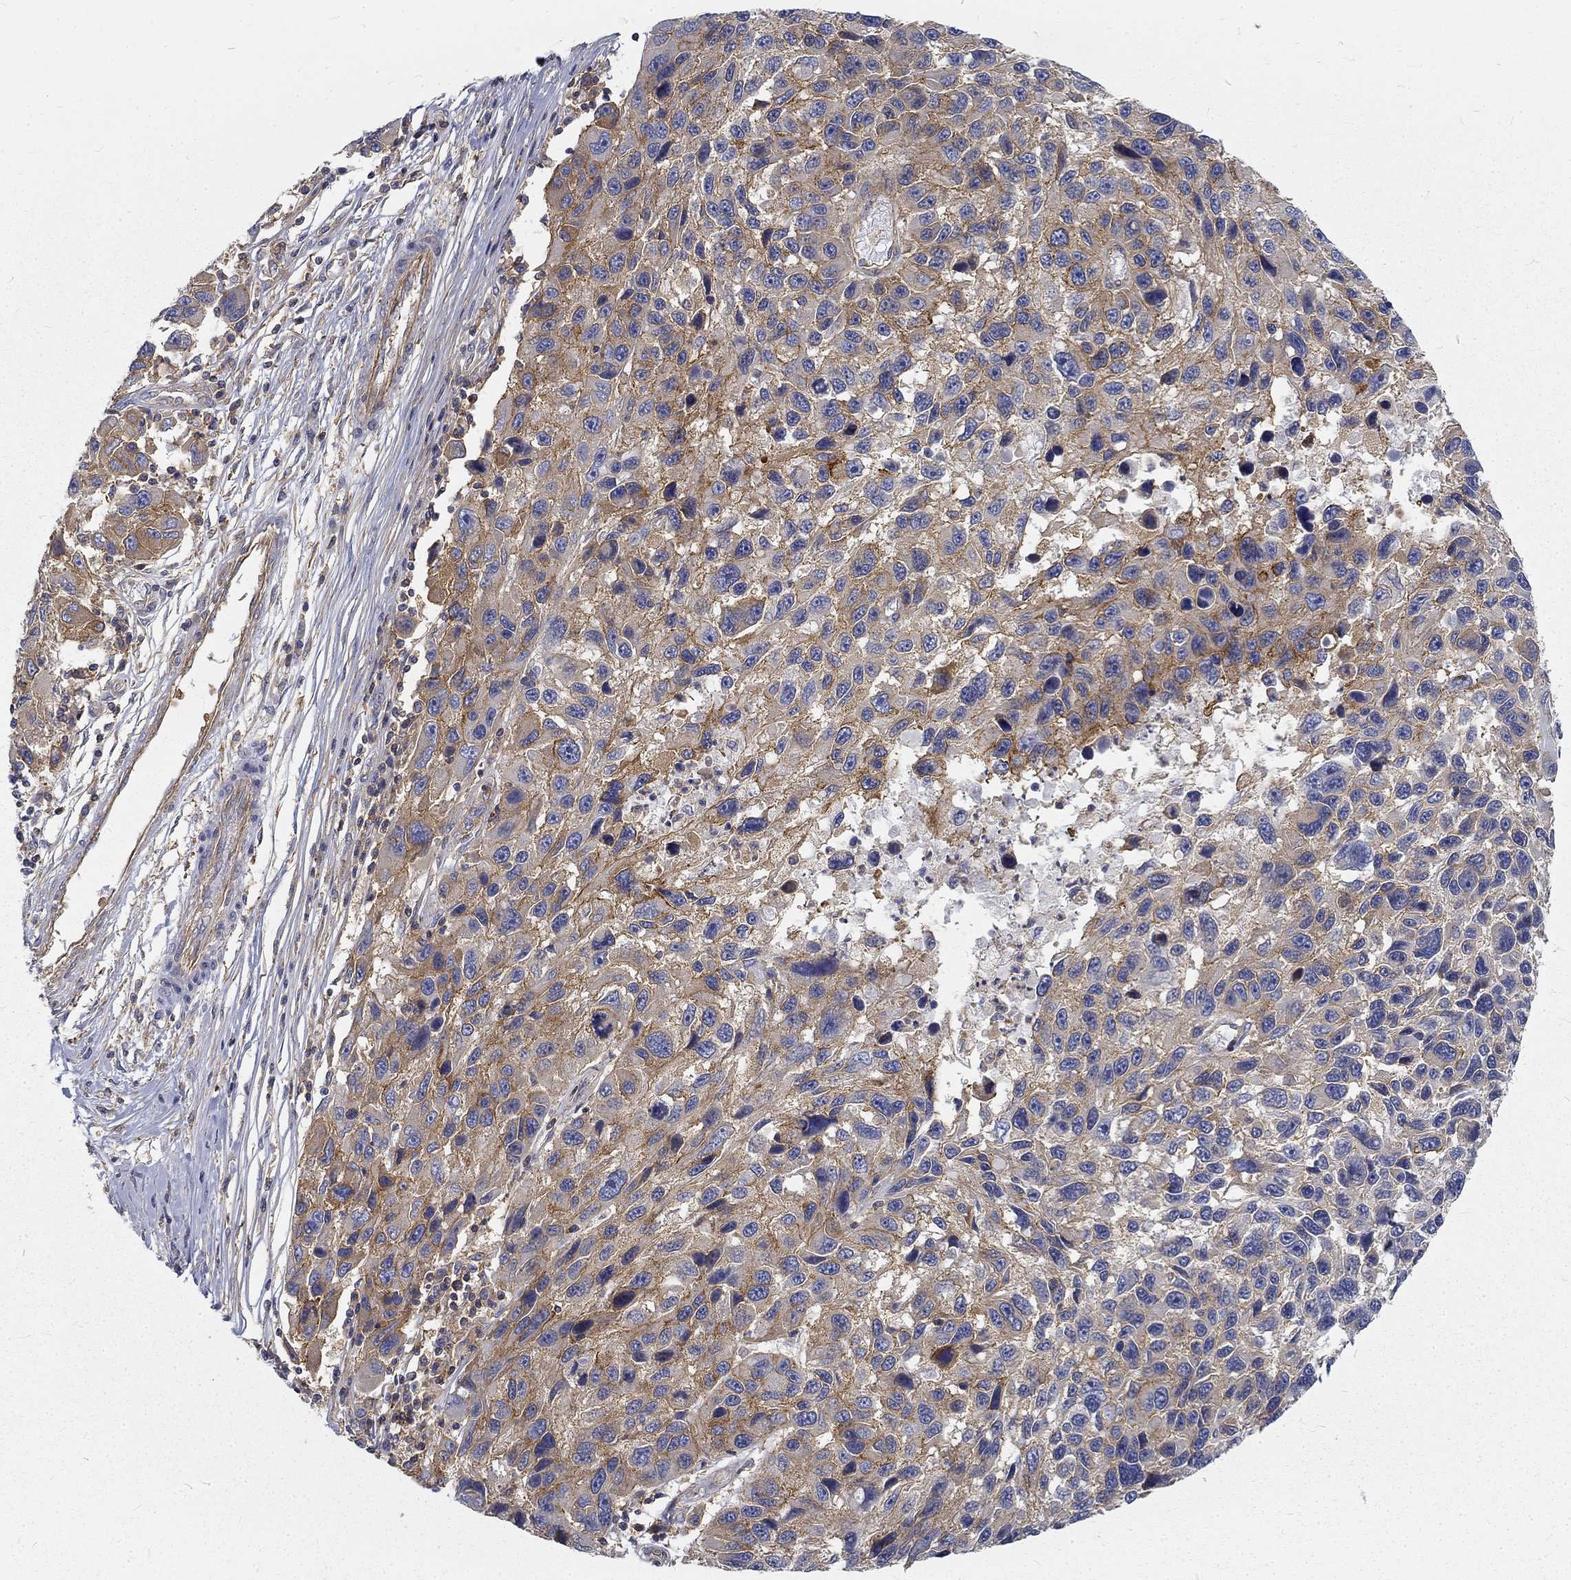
{"staining": {"intensity": "moderate", "quantity": ">75%", "location": "cytoplasmic/membranous"}, "tissue": "melanoma", "cell_type": "Tumor cells", "image_type": "cancer", "snomed": [{"axis": "morphology", "description": "Malignant melanoma, NOS"}, {"axis": "topography", "description": "Skin"}], "caption": "The micrograph shows staining of melanoma, revealing moderate cytoplasmic/membranous protein expression (brown color) within tumor cells.", "gene": "MTMR11", "patient": {"sex": "male", "age": 53}}